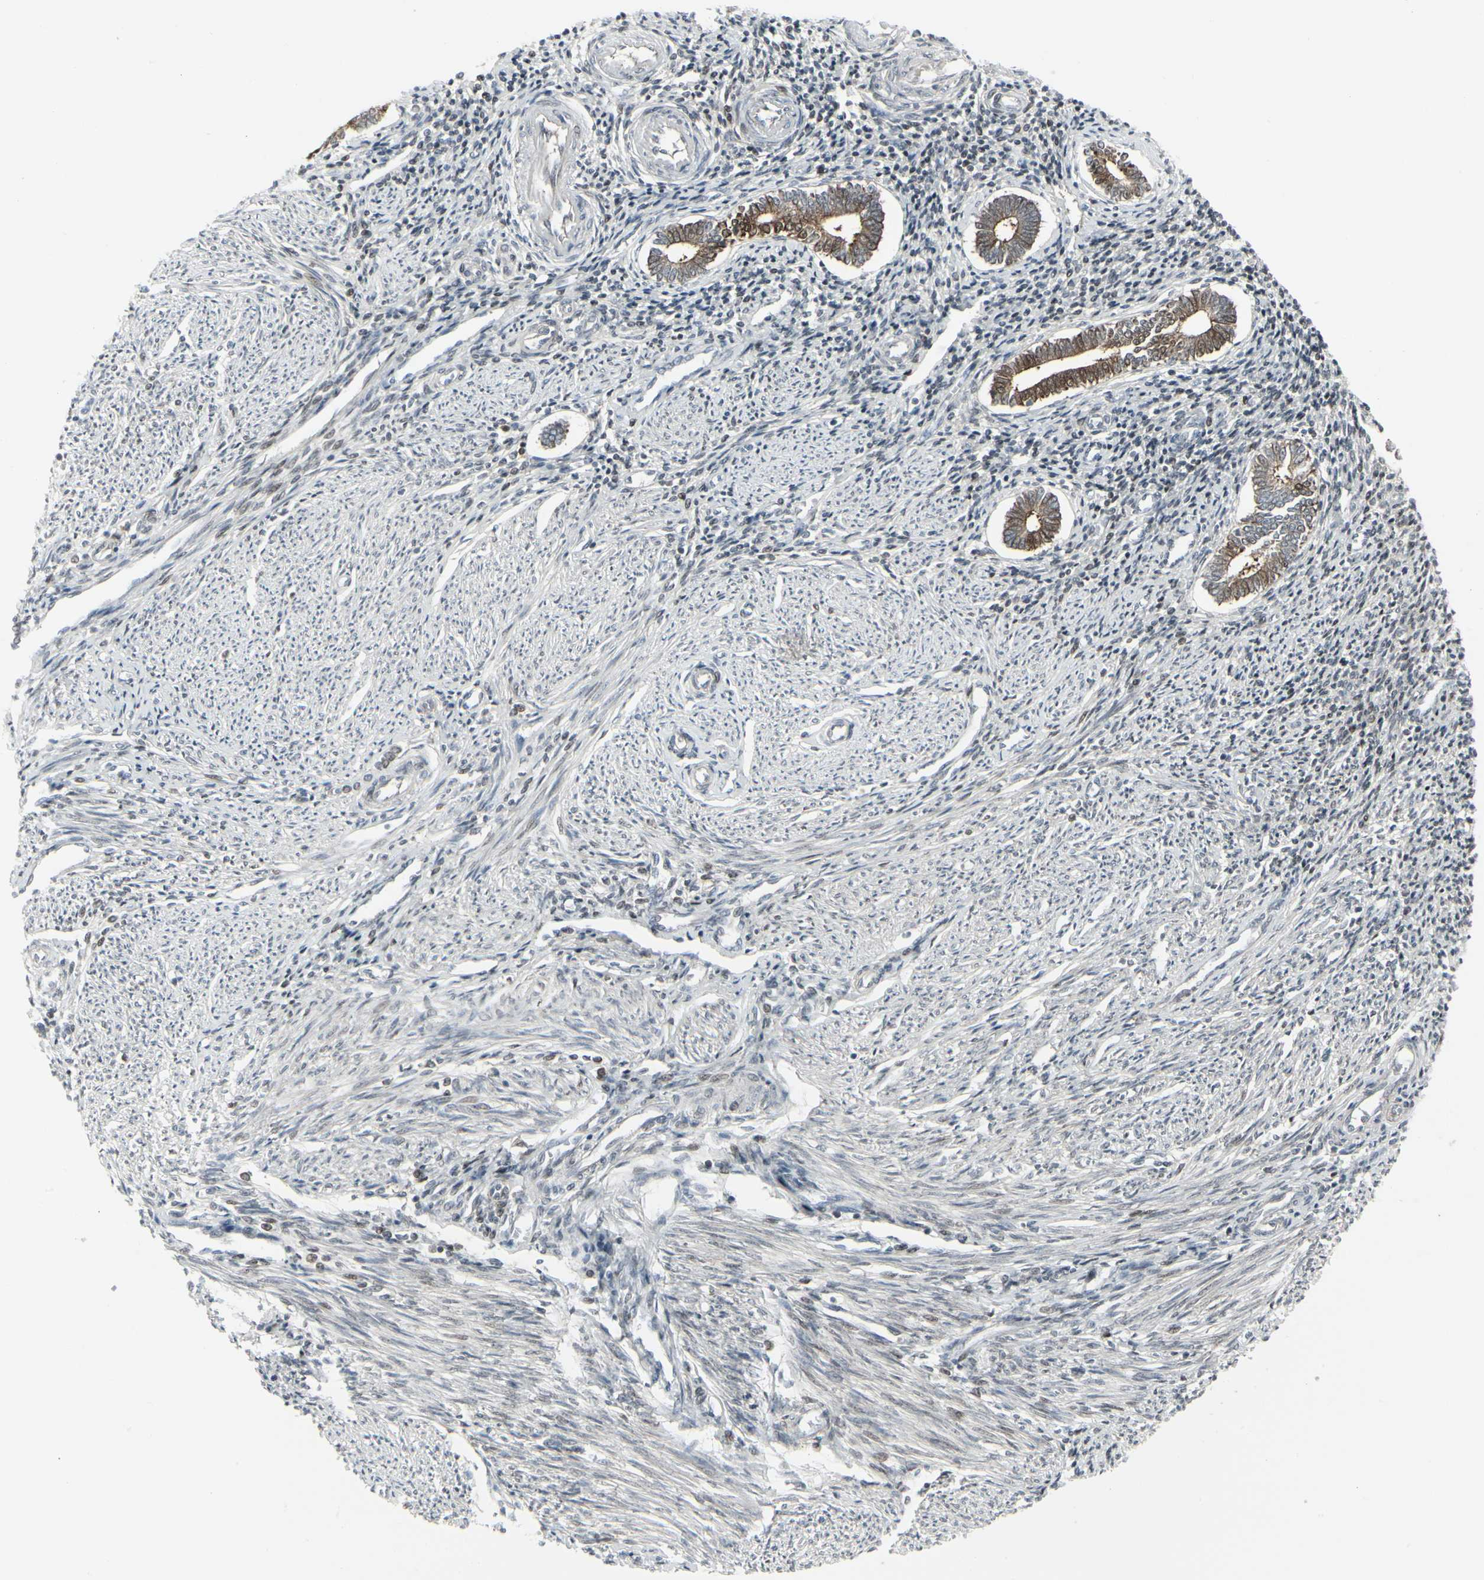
{"staining": {"intensity": "moderate", "quantity": "25%-75%", "location": "cytoplasmic/membranous,nuclear"}, "tissue": "endometrium", "cell_type": "Cells in endometrial stroma", "image_type": "normal", "snomed": [{"axis": "morphology", "description": "Normal tissue, NOS"}, {"axis": "topography", "description": "Endometrium"}], "caption": "The image reveals a brown stain indicating the presence of a protein in the cytoplasmic/membranous,nuclear of cells in endometrial stroma in endometrium.", "gene": "IGFBP6", "patient": {"sex": "female", "age": 52}}